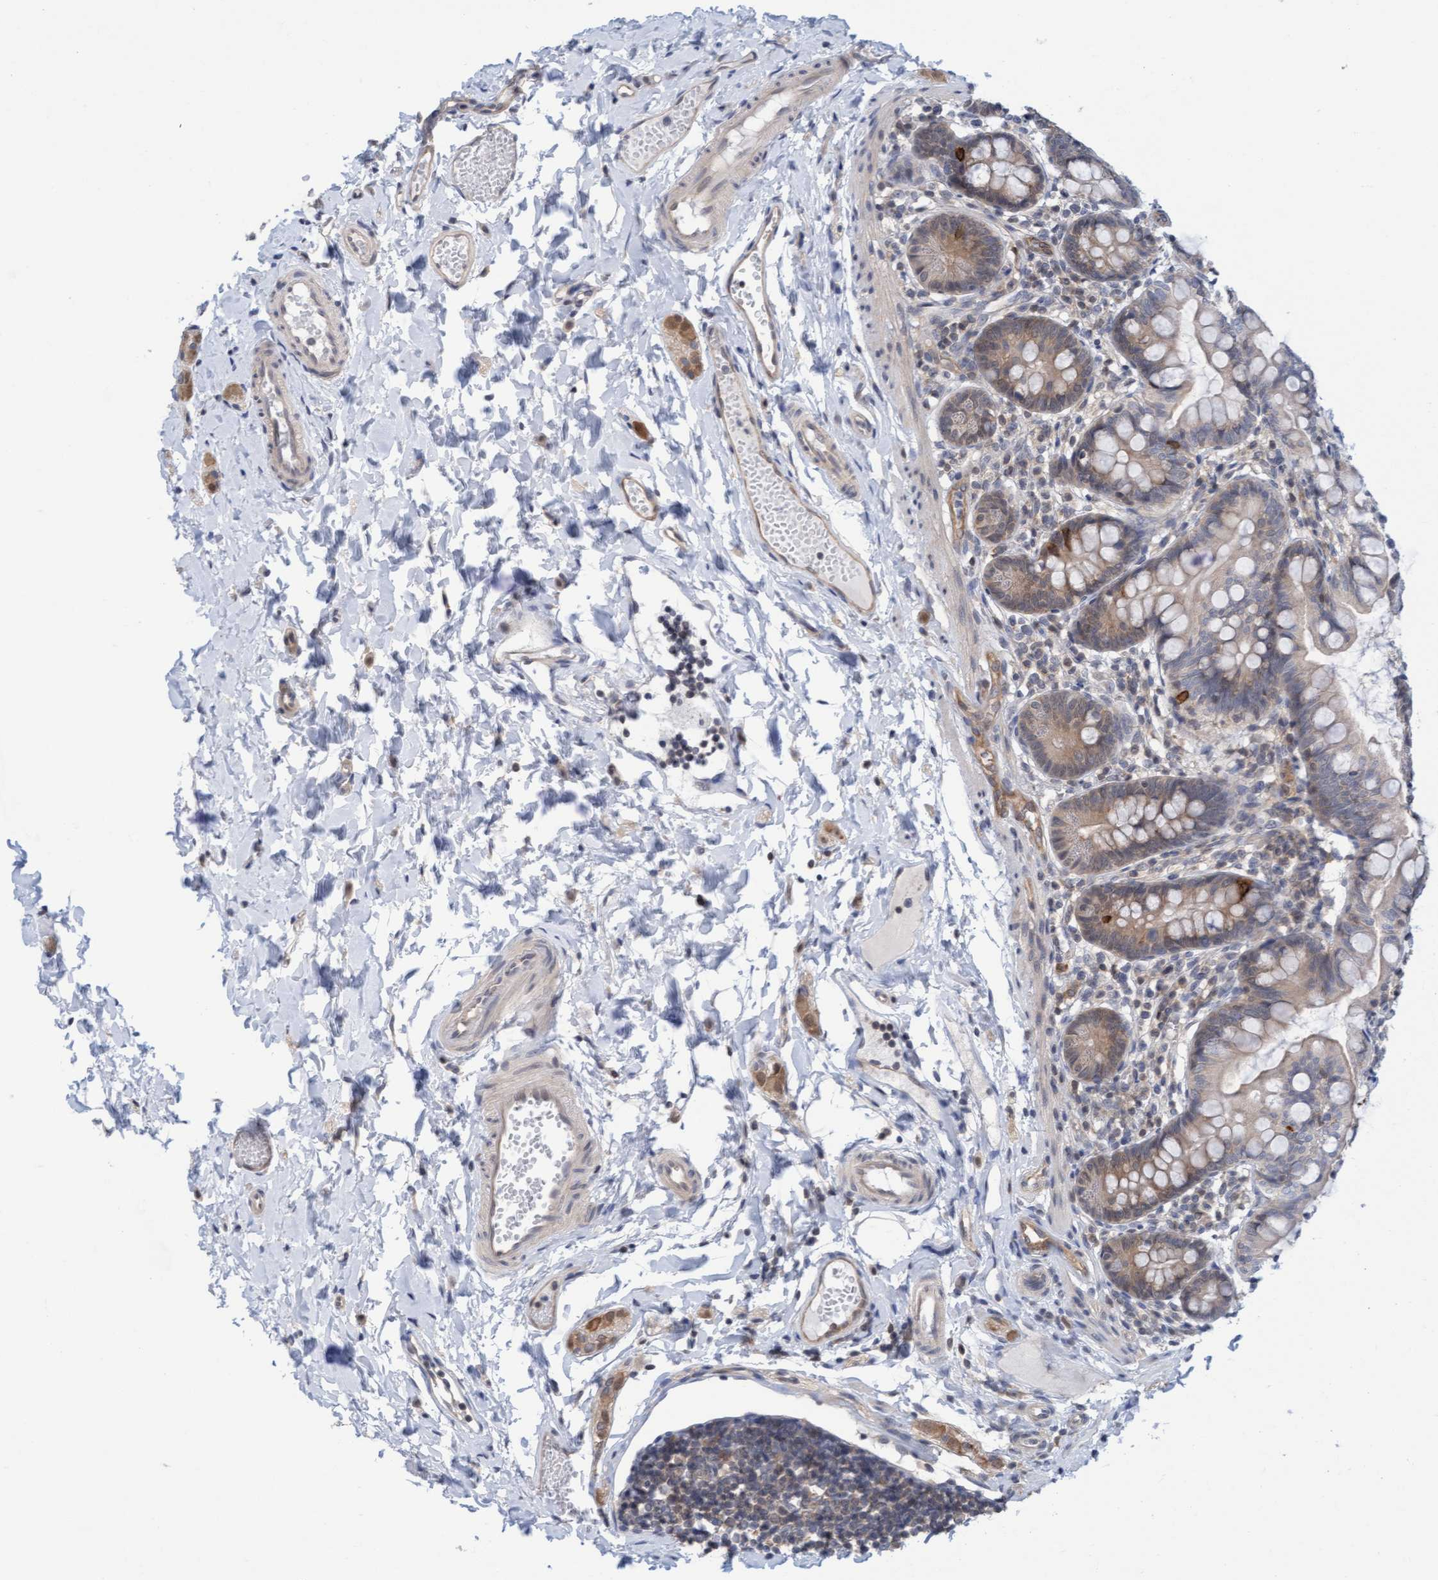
{"staining": {"intensity": "weak", "quantity": "25%-75%", "location": "cytoplasmic/membranous"}, "tissue": "small intestine", "cell_type": "Glandular cells", "image_type": "normal", "snomed": [{"axis": "morphology", "description": "Normal tissue, NOS"}, {"axis": "topography", "description": "Small intestine"}], "caption": "Weak cytoplasmic/membranous staining for a protein is appreciated in approximately 25%-75% of glandular cells of benign small intestine using immunohistochemistry.", "gene": "AMZ2", "patient": {"sex": "male", "age": 7}}